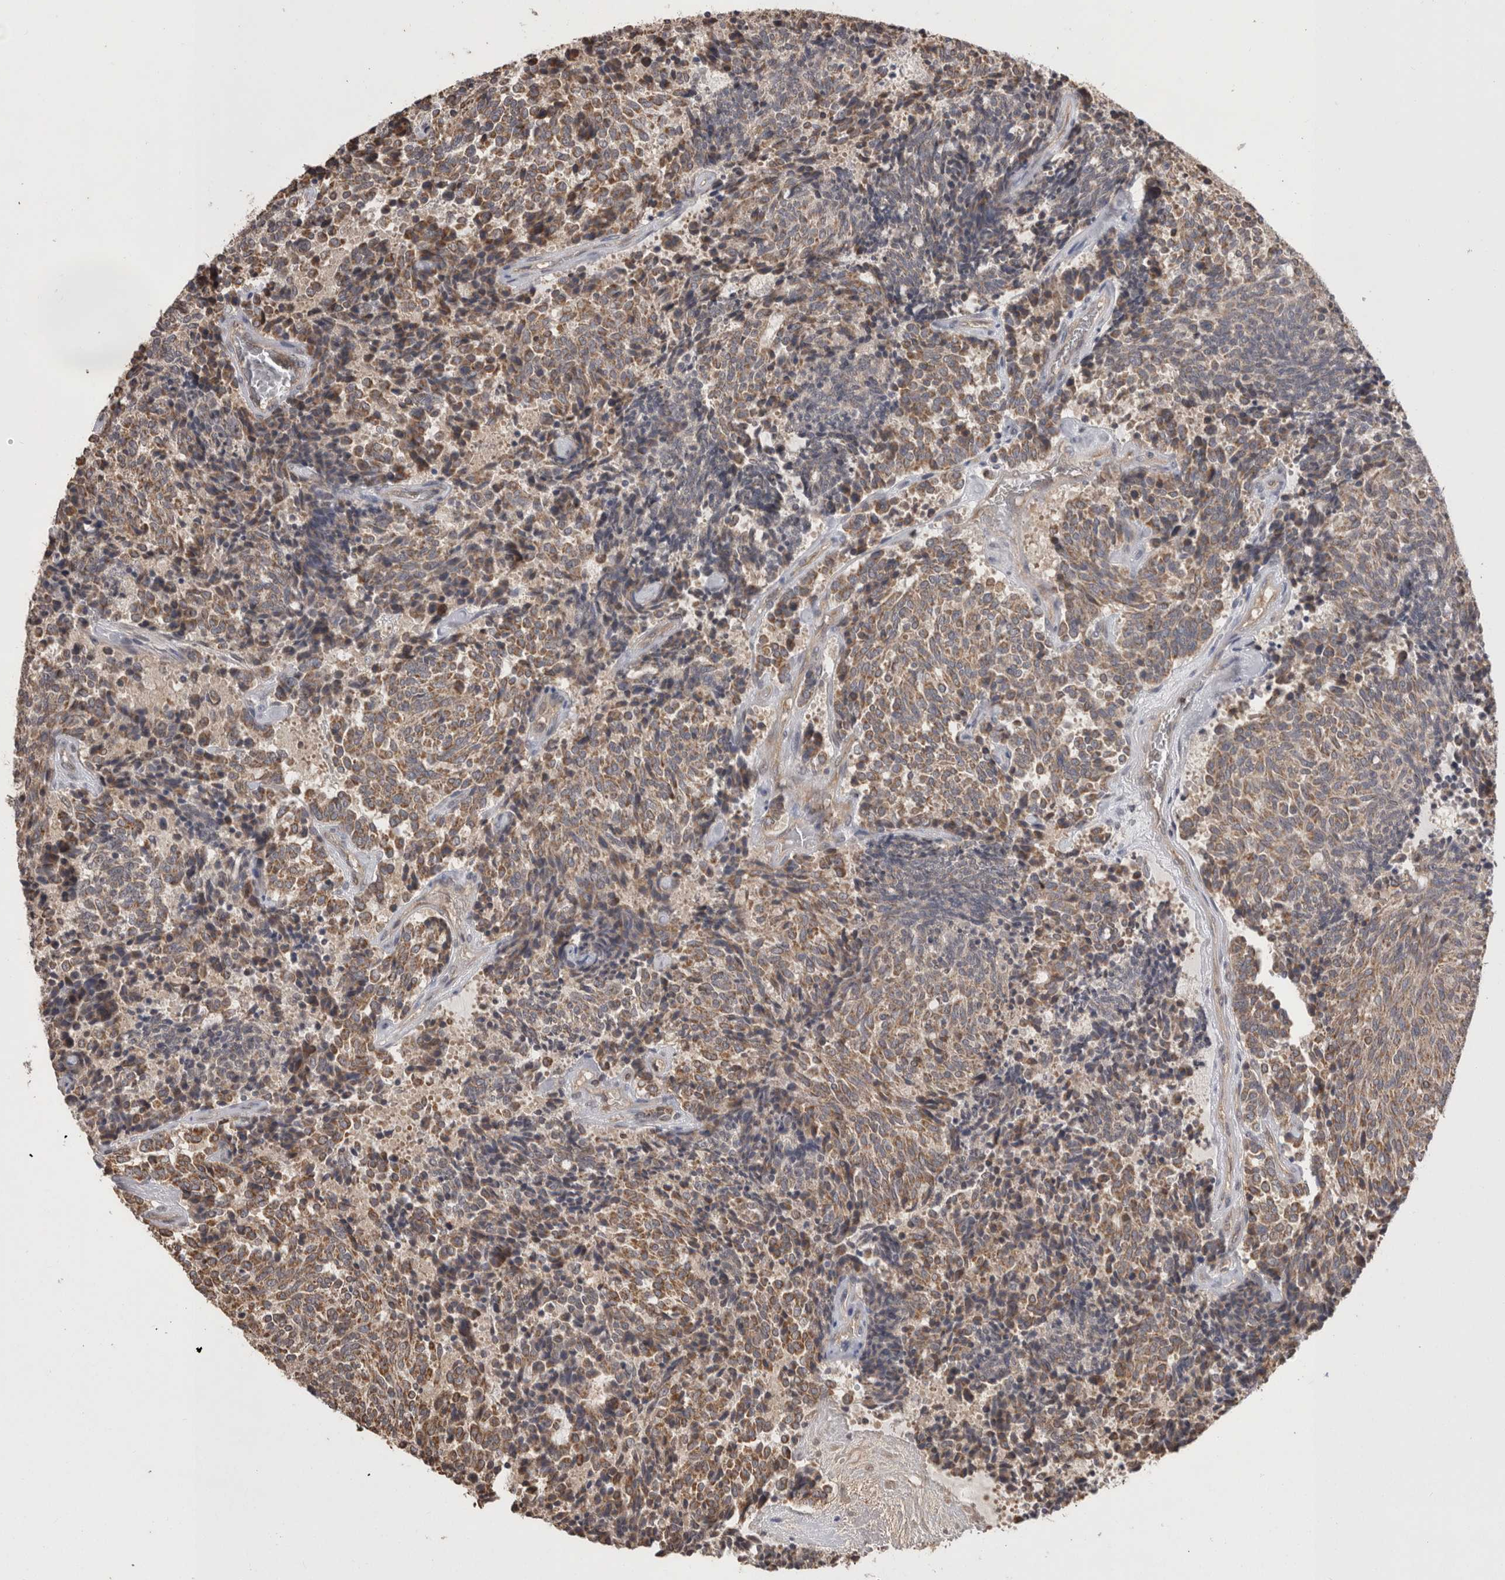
{"staining": {"intensity": "weak", "quantity": ">75%", "location": "cytoplasmic/membranous"}, "tissue": "carcinoid", "cell_type": "Tumor cells", "image_type": "cancer", "snomed": [{"axis": "morphology", "description": "Carcinoid, malignant, NOS"}, {"axis": "topography", "description": "Pancreas"}], "caption": "IHC of human malignant carcinoid demonstrates low levels of weak cytoplasmic/membranous positivity in about >75% of tumor cells.", "gene": "PREP", "patient": {"sex": "female", "age": 54}}